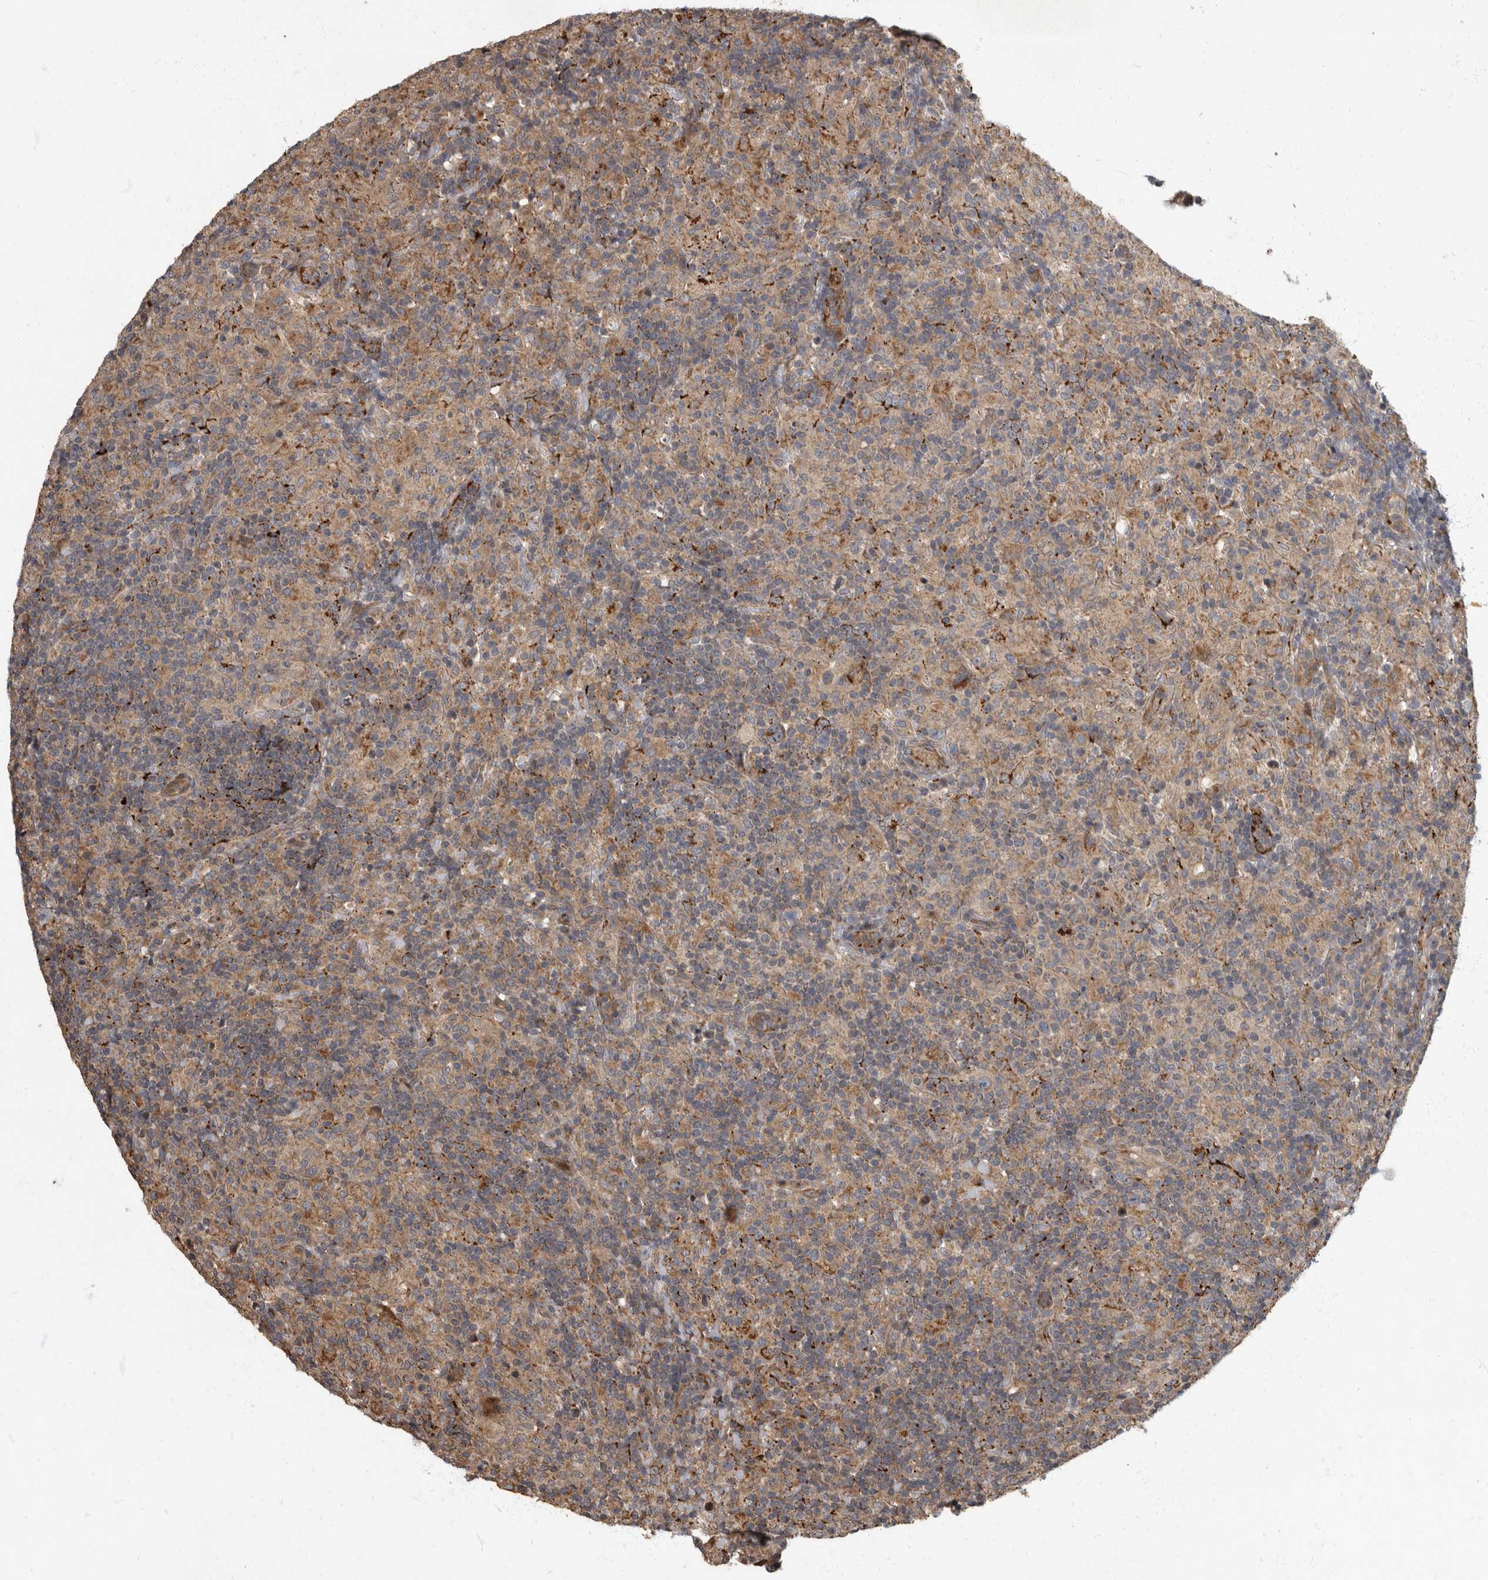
{"staining": {"intensity": "moderate", "quantity": "25%-75%", "location": "cytoplasmic/membranous"}, "tissue": "lymphoma", "cell_type": "Tumor cells", "image_type": "cancer", "snomed": [{"axis": "morphology", "description": "Hodgkin's disease, NOS"}, {"axis": "topography", "description": "Lymph node"}], "caption": "Hodgkin's disease stained with DAB immunohistochemistry displays medium levels of moderate cytoplasmic/membranous positivity in approximately 25%-75% of tumor cells.", "gene": "IQCK", "patient": {"sex": "male", "age": 70}}